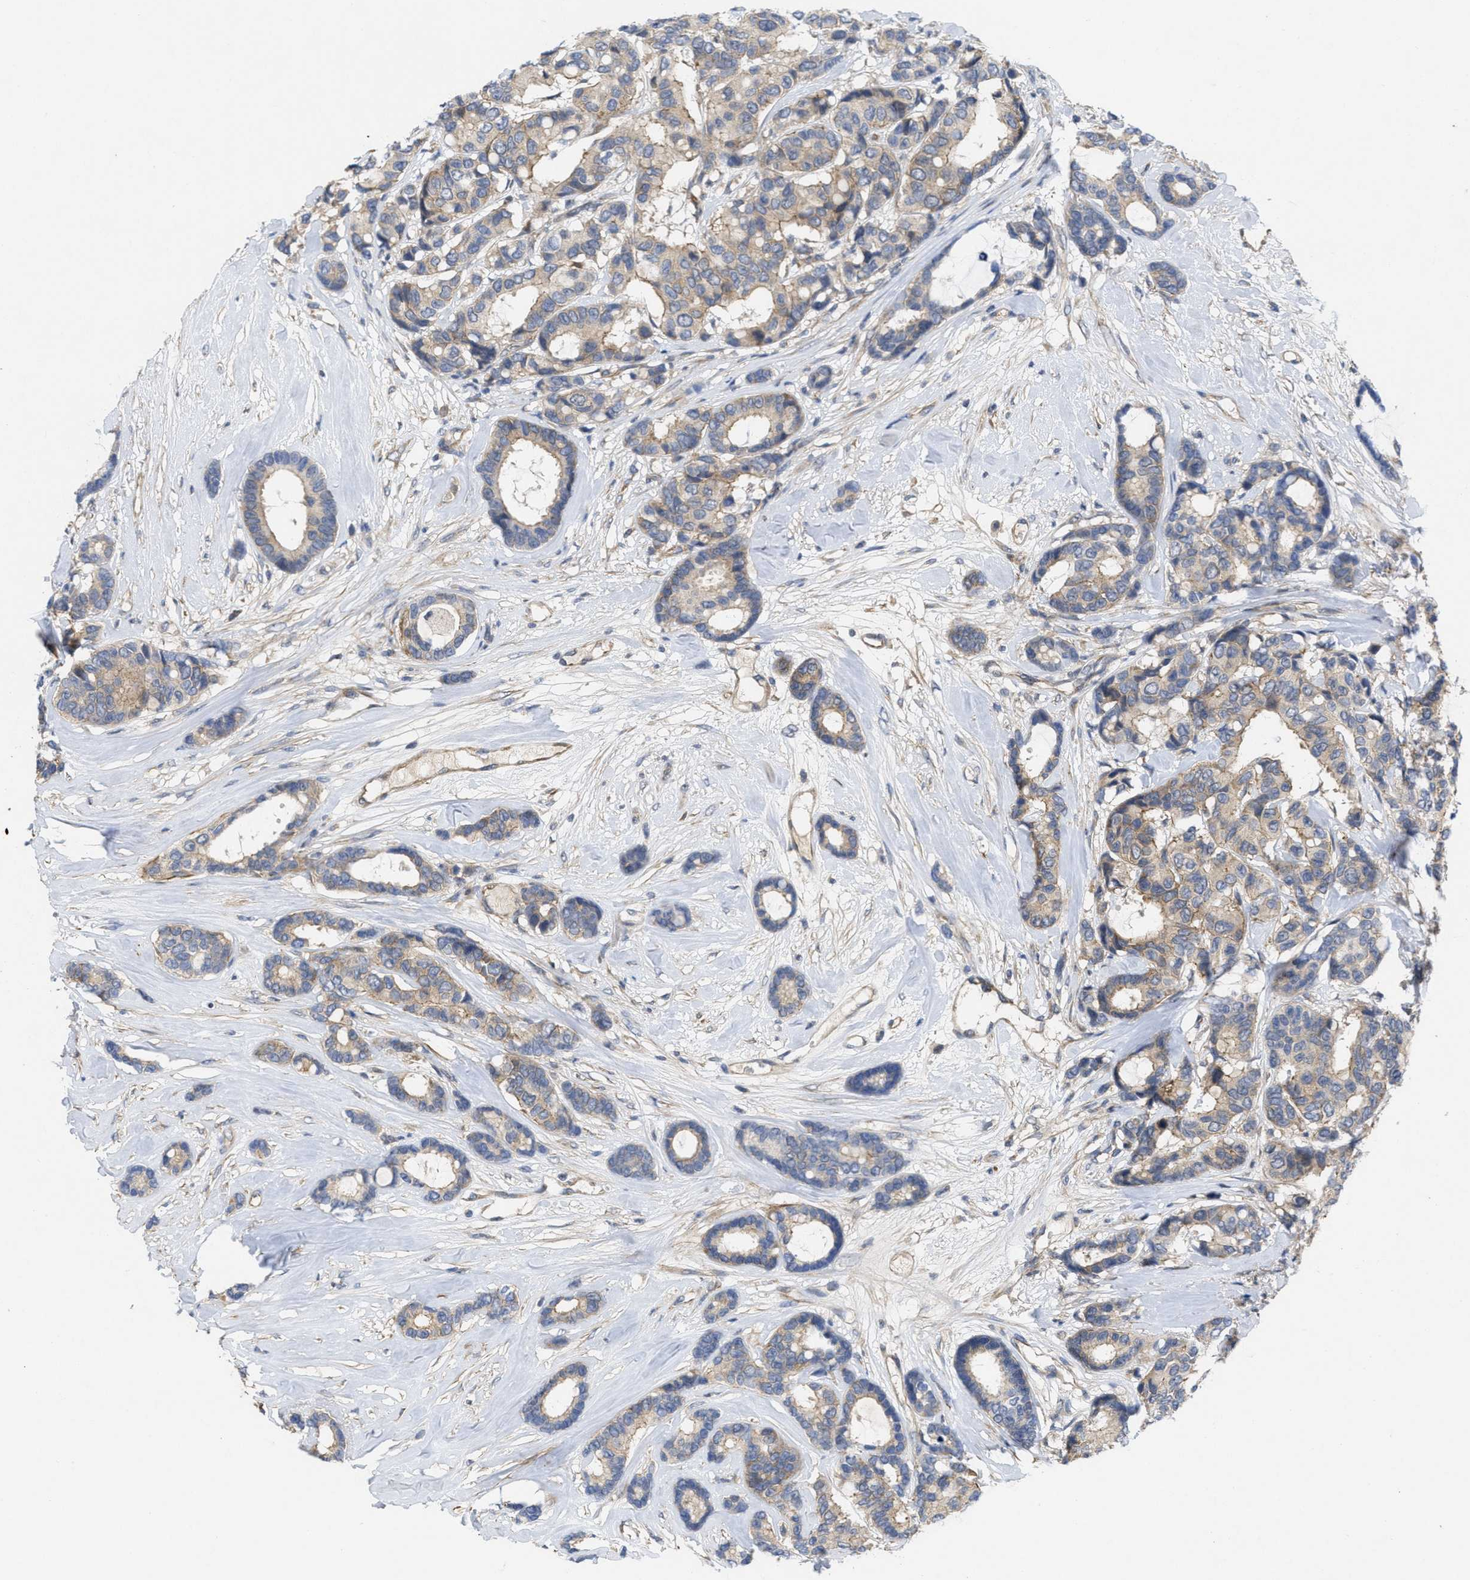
{"staining": {"intensity": "weak", "quantity": "25%-75%", "location": "cytoplasmic/membranous"}, "tissue": "breast cancer", "cell_type": "Tumor cells", "image_type": "cancer", "snomed": [{"axis": "morphology", "description": "Duct carcinoma"}, {"axis": "topography", "description": "Breast"}], "caption": "This image displays IHC staining of human breast cancer (intraductal carcinoma), with low weak cytoplasmic/membranous expression in about 25%-75% of tumor cells.", "gene": "ARHGEF26", "patient": {"sex": "female", "age": 87}}